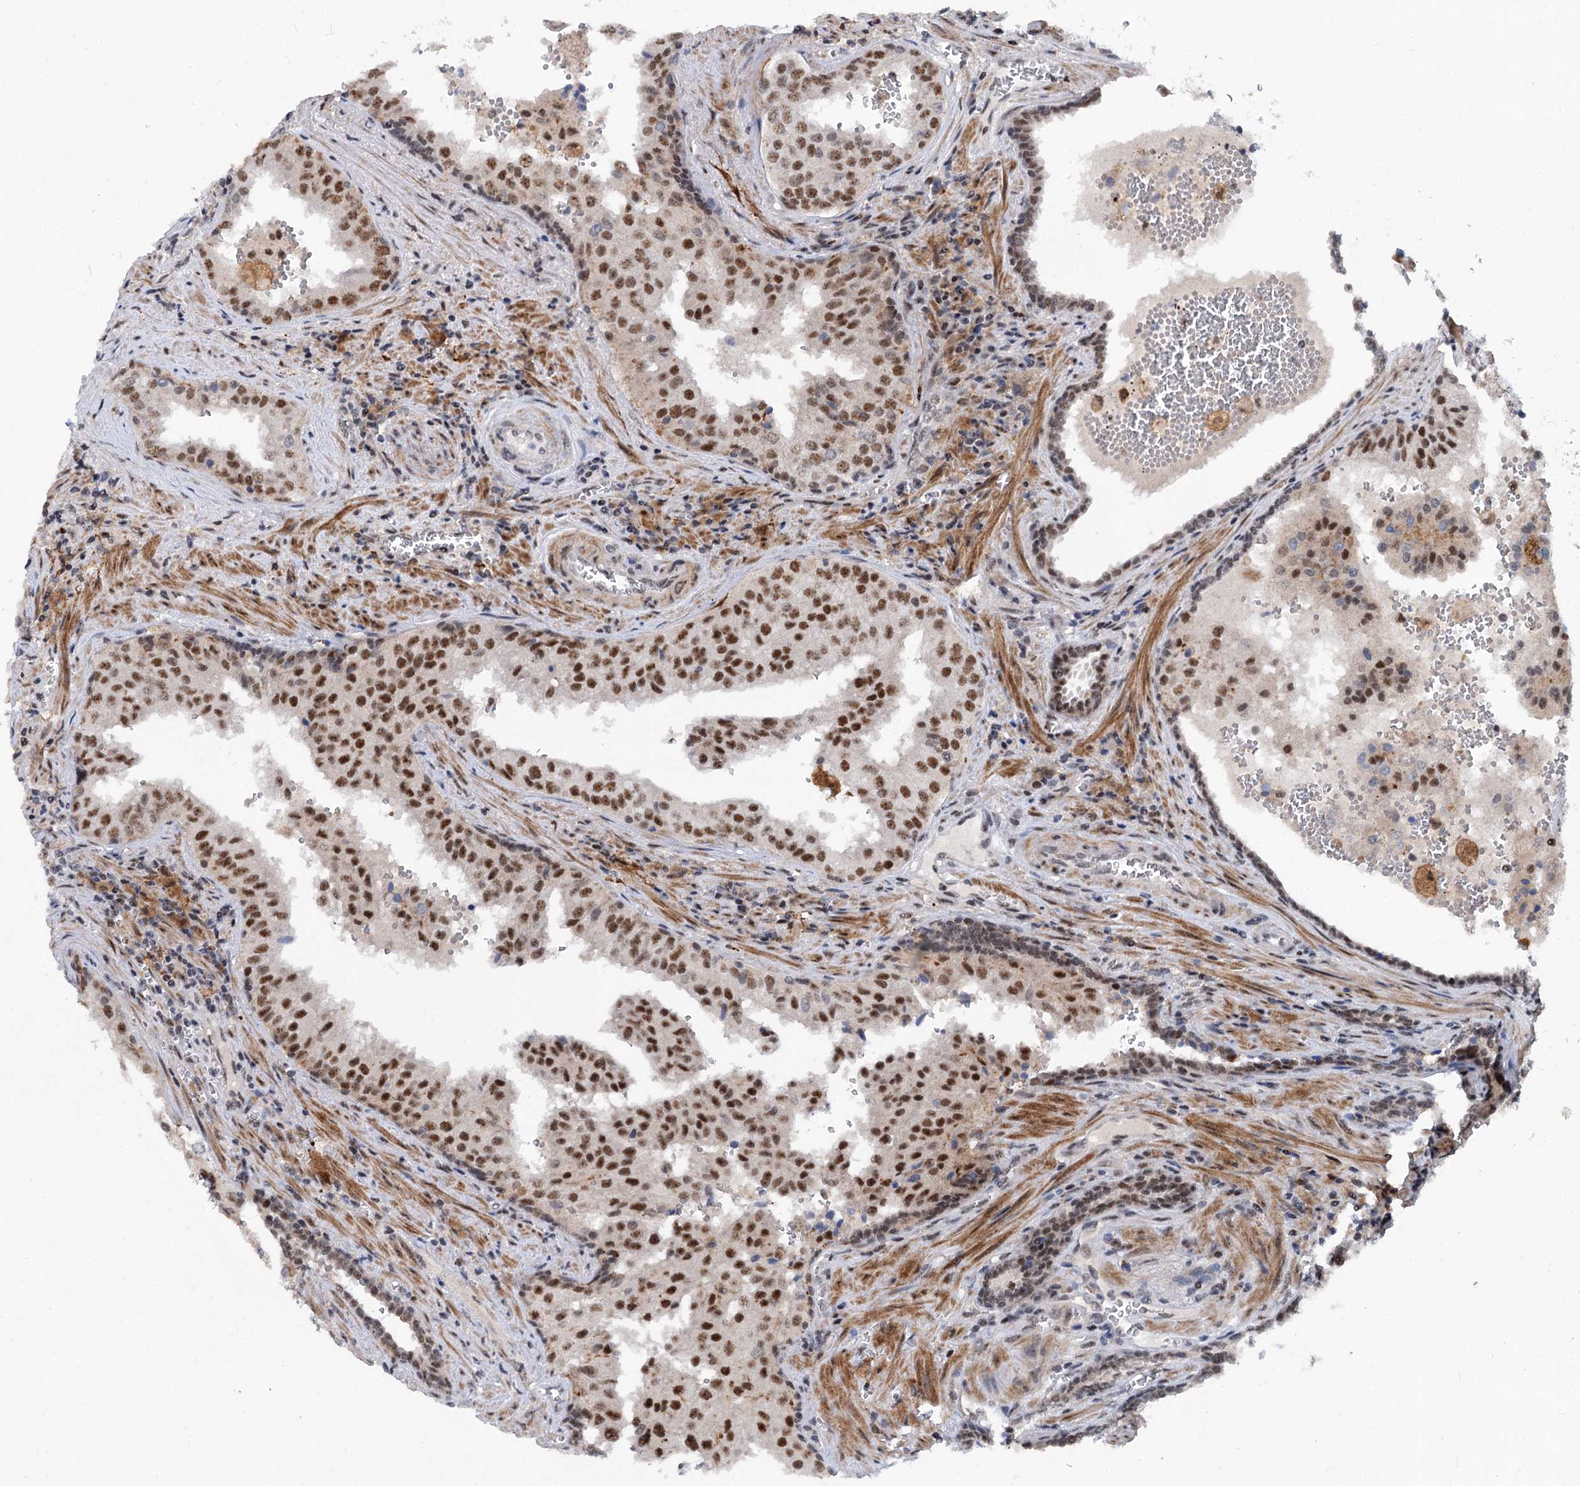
{"staining": {"intensity": "moderate", "quantity": ">75%", "location": "nuclear"}, "tissue": "prostate cancer", "cell_type": "Tumor cells", "image_type": "cancer", "snomed": [{"axis": "morphology", "description": "Adenocarcinoma, High grade"}, {"axis": "topography", "description": "Prostate"}], "caption": "High-grade adenocarcinoma (prostate) stained for a protein (brown) reveals moderate nuclear positive staining in approximately >75% of tumor cells.", "gene": "PHF8", "patient": {"sex": "male", "age": 68}}